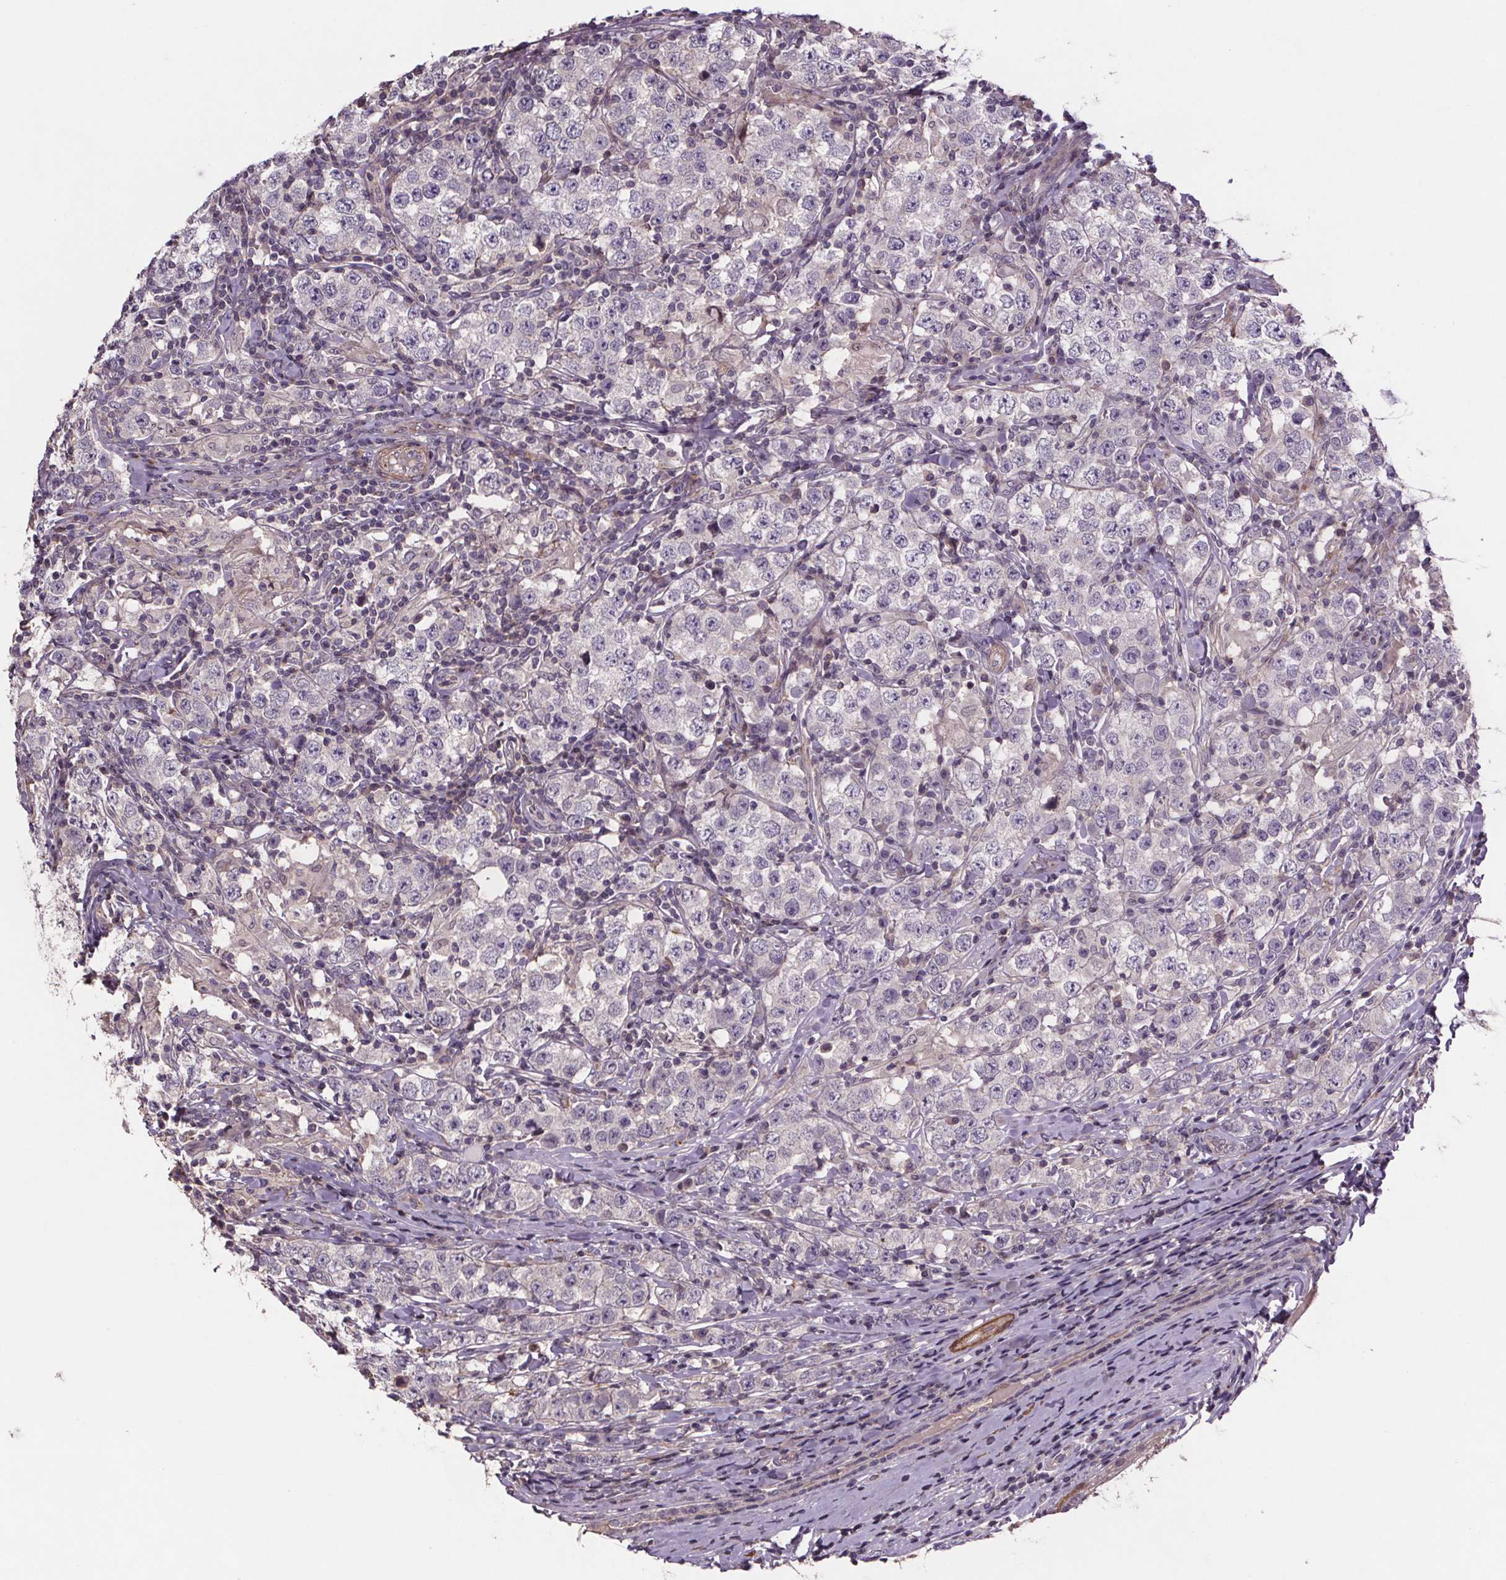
{"staining": {"intensity": "negative", "quantity": "none", "location": "none"}, "tissue": "testis cancer", "cell_type": "Tumor cells", "image_type": "cancer", "snomed": [{"axis": "morphology", "description": "Seminoma, NOS"}, {"axis": "morphology", "description": "Carcinoma, Embryonal, NOS"}, {"axis": "topography", "description": "Testis"}], "caption": "Human testis cancer (embryonal carcinoma) stained for a protein using IHC reveals no positivity in tumor cells.", "gene": "CLN3", "patient": {"sex": "male", "age": 41}}